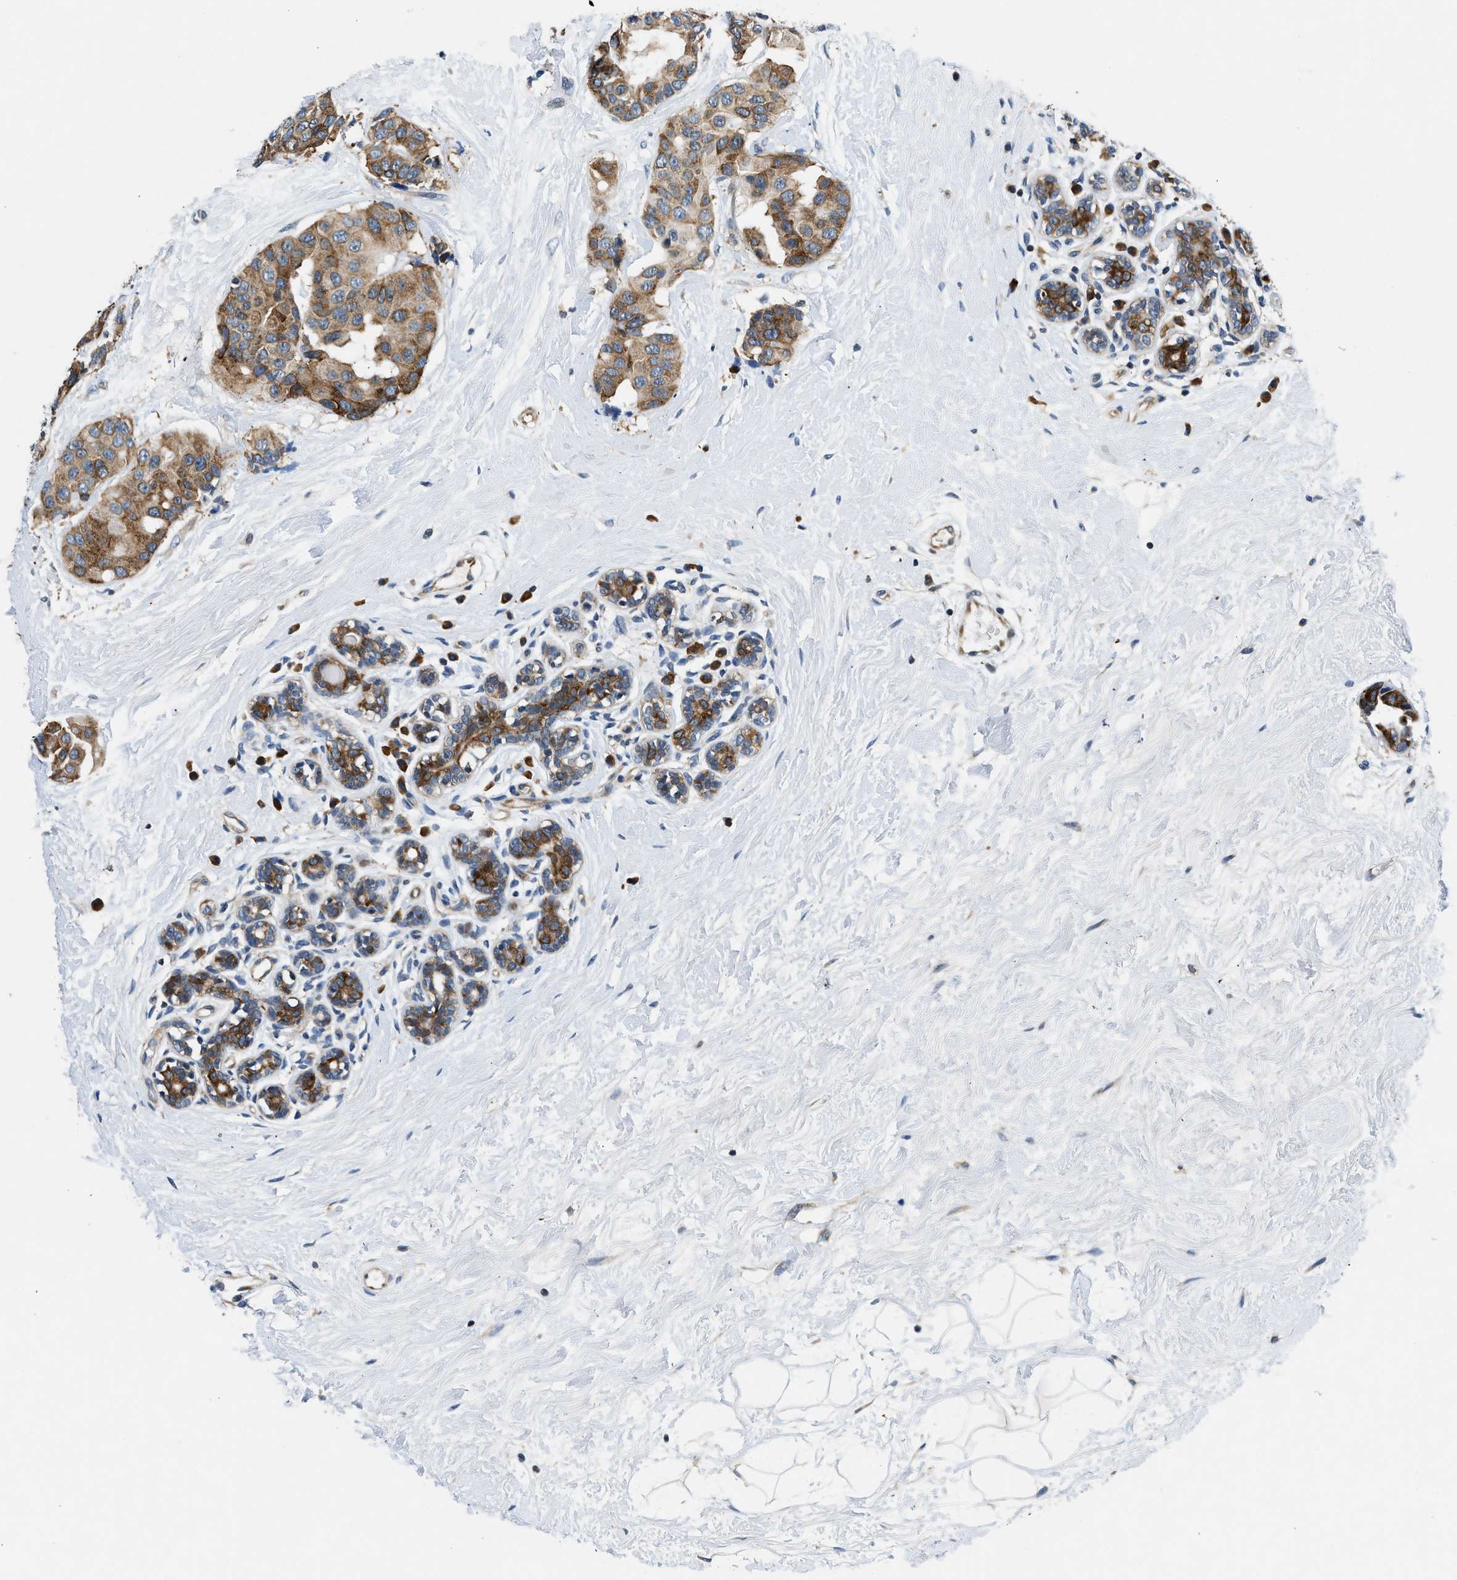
{"staining": {"intensity": "moderate", "quantity": ">75%", "location": "cytoplasmic/membranous"}, "tissue": "breast cancer", "cell_type": "Tumor cells", "image_type": "cancer", "snomed": [{"axis": "morphology", "description": "Normal tissue, NOS"}, {"axis": "morphology", "description": "Duct carcinoma"}, {"axis": "topography", "description": "Breast"}], "caption": "This is an image of IHC staining of breast cancer, which shows moderate staining in the cytoplasmic/membranous of tumor cells.", "gene": "PA2G4", "patient": {"sex": "female", "age": 39}}